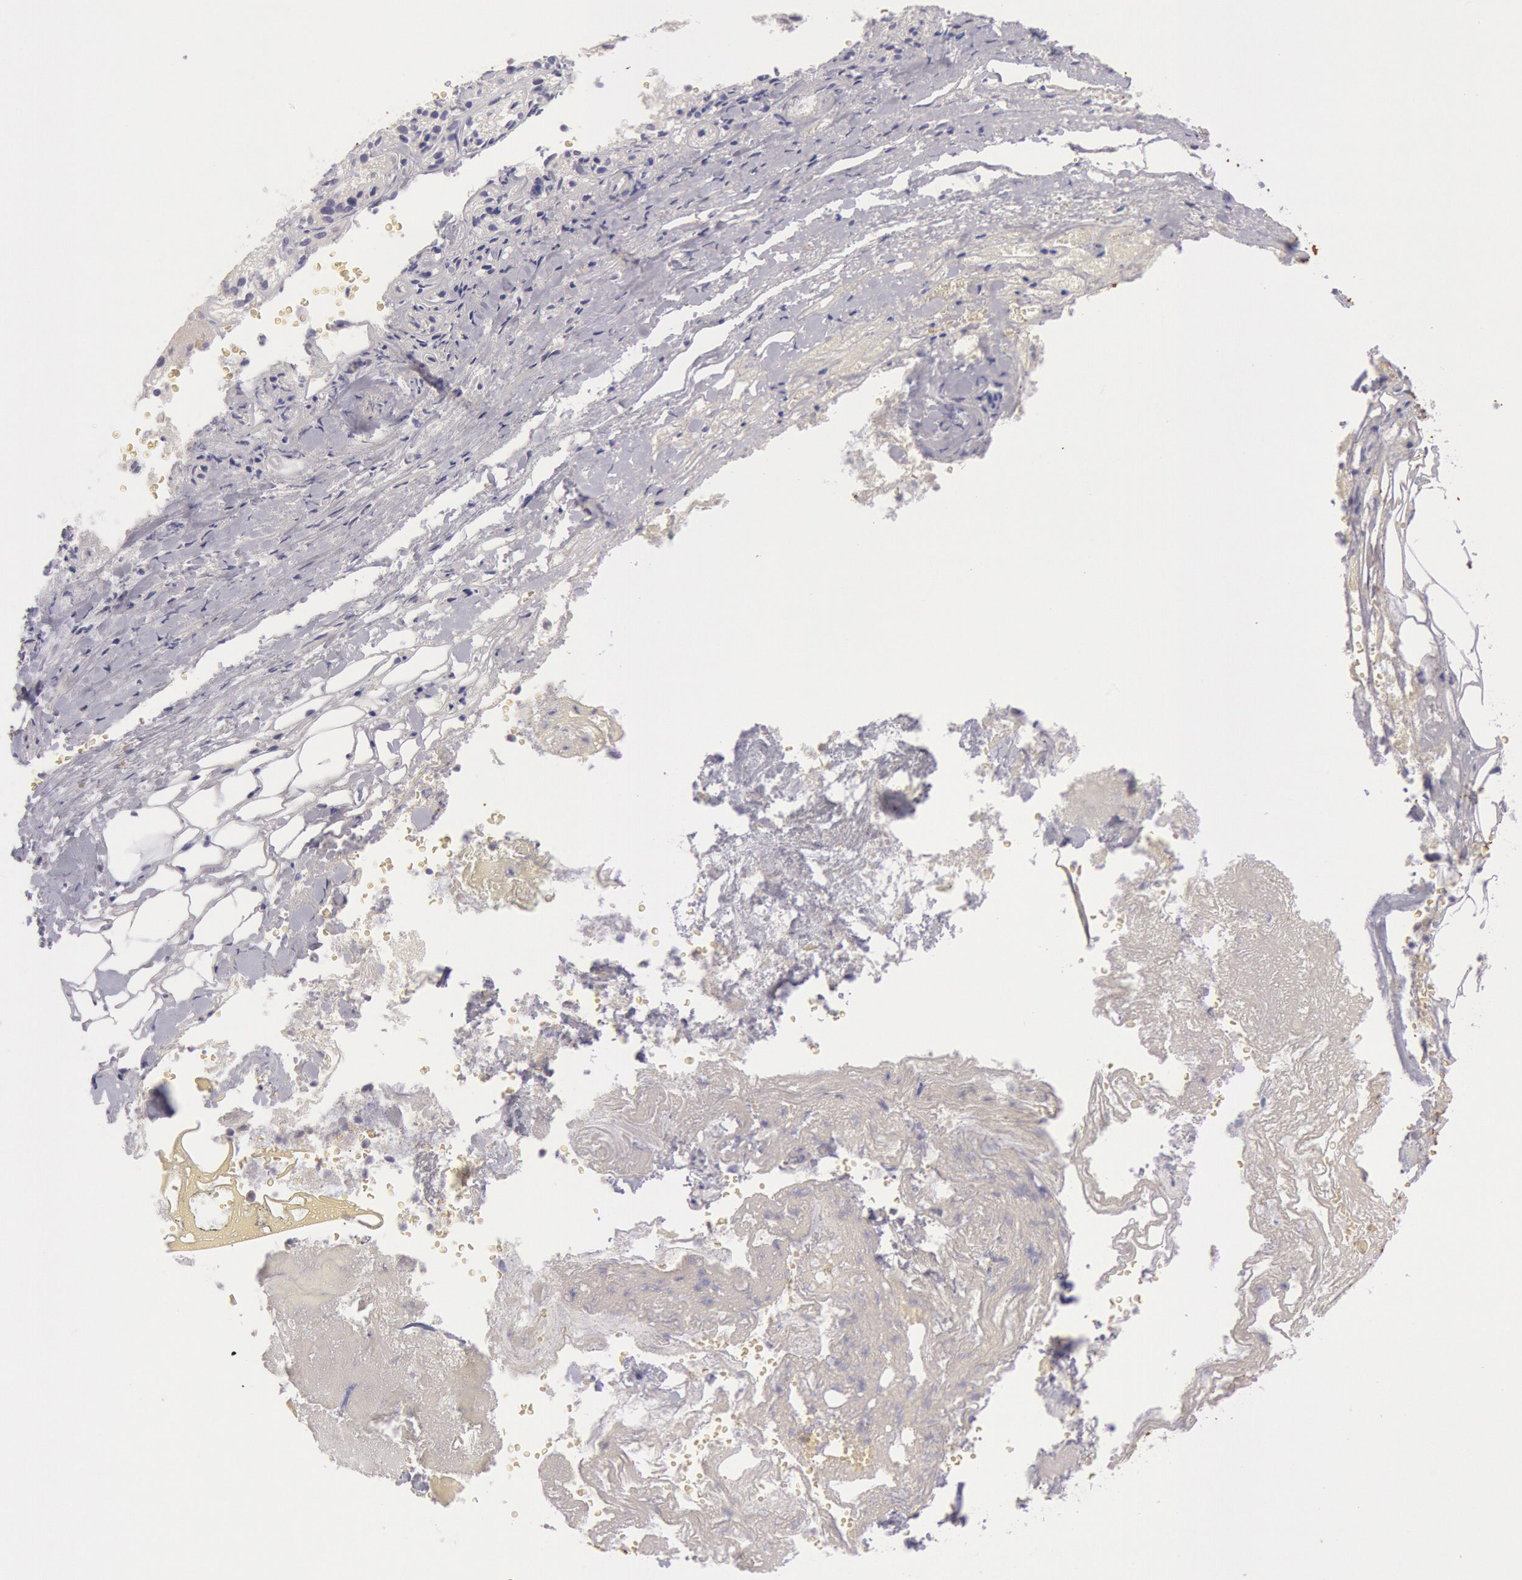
{"staining": {"intensity": "negative", "quantity": "none", "location": "none"}, "tissue": "adrenal gland", "cell_type": "Glandular cells", "image_type": "normal", "snomed": [{"axis": "morphology", "description": "Normal tissue, NOS"}, {"axis": "topography", "description": "Adrenal gland"}], "caption": "Immunohistochemistry photomicrograph of normal adrenal gland stained for a protein (brown), which reveals no expression in glandular cells. (Immunohistochemistry (ihc), brightfield microscopy, high magnification).", "gene": "MYH1", "patient": {"sex": "female", "age": 71}}